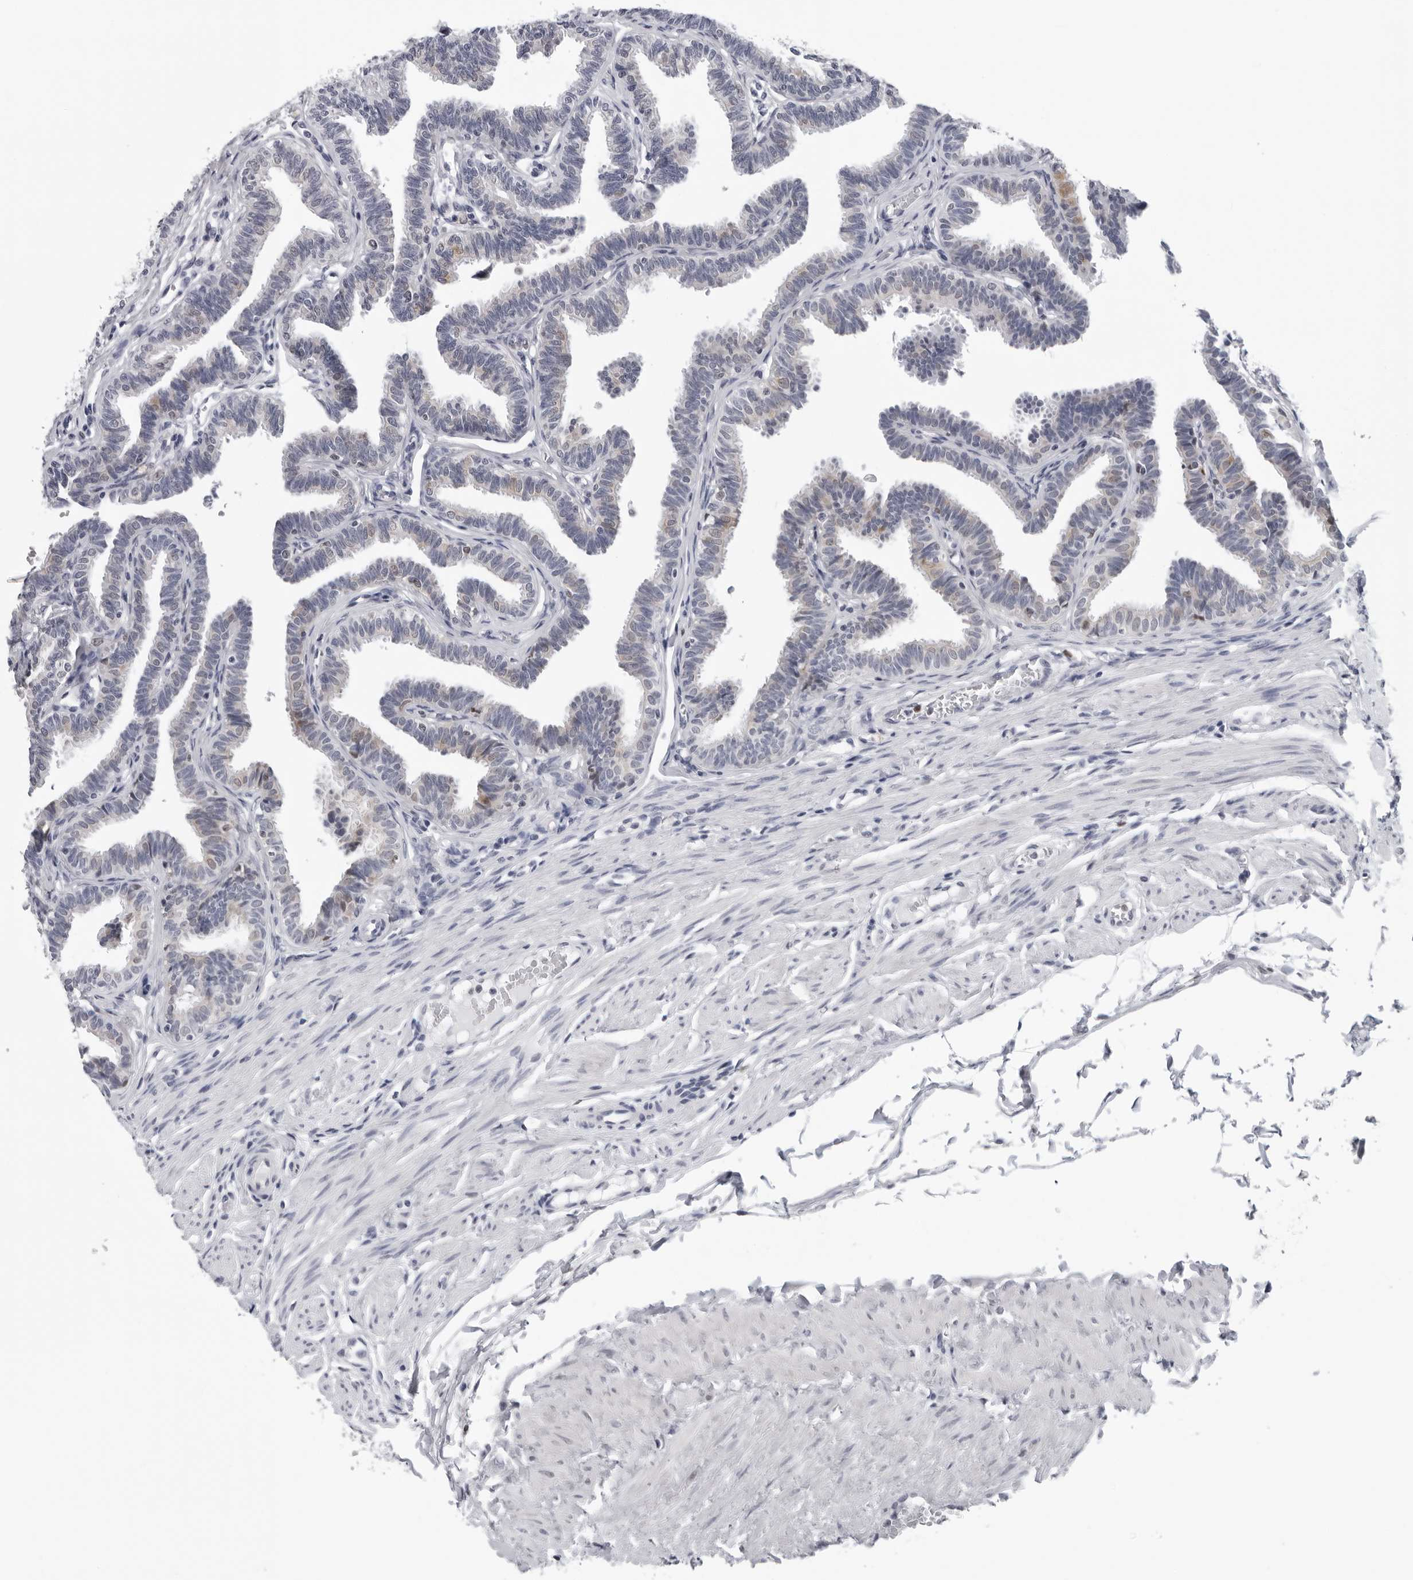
{"staining": {"intensity": "moderate", "quantity": "<25%", "location": "cytoplasmic/membranous,nuclear"}, "tissue": "fallopian tube", "cell_type": "Glandular cells", "image_type": "normal", "snomed": [{"axis": "morphology", "description": "Normal tissue, NOS"}, {"axis": "topography", "description": "Fallopian tube"}, {"axis": "topography", "description": "Ovary"}], "caption": "Moderate cytoplasmic/membranous,nuclear staining for a protein is appreciated in approximately <25% of glandular cells of unremarkable fallopian tube using immunohistochemistry.", "gene": "CPT2", "patient": {"sex": "female", "age": 23}}